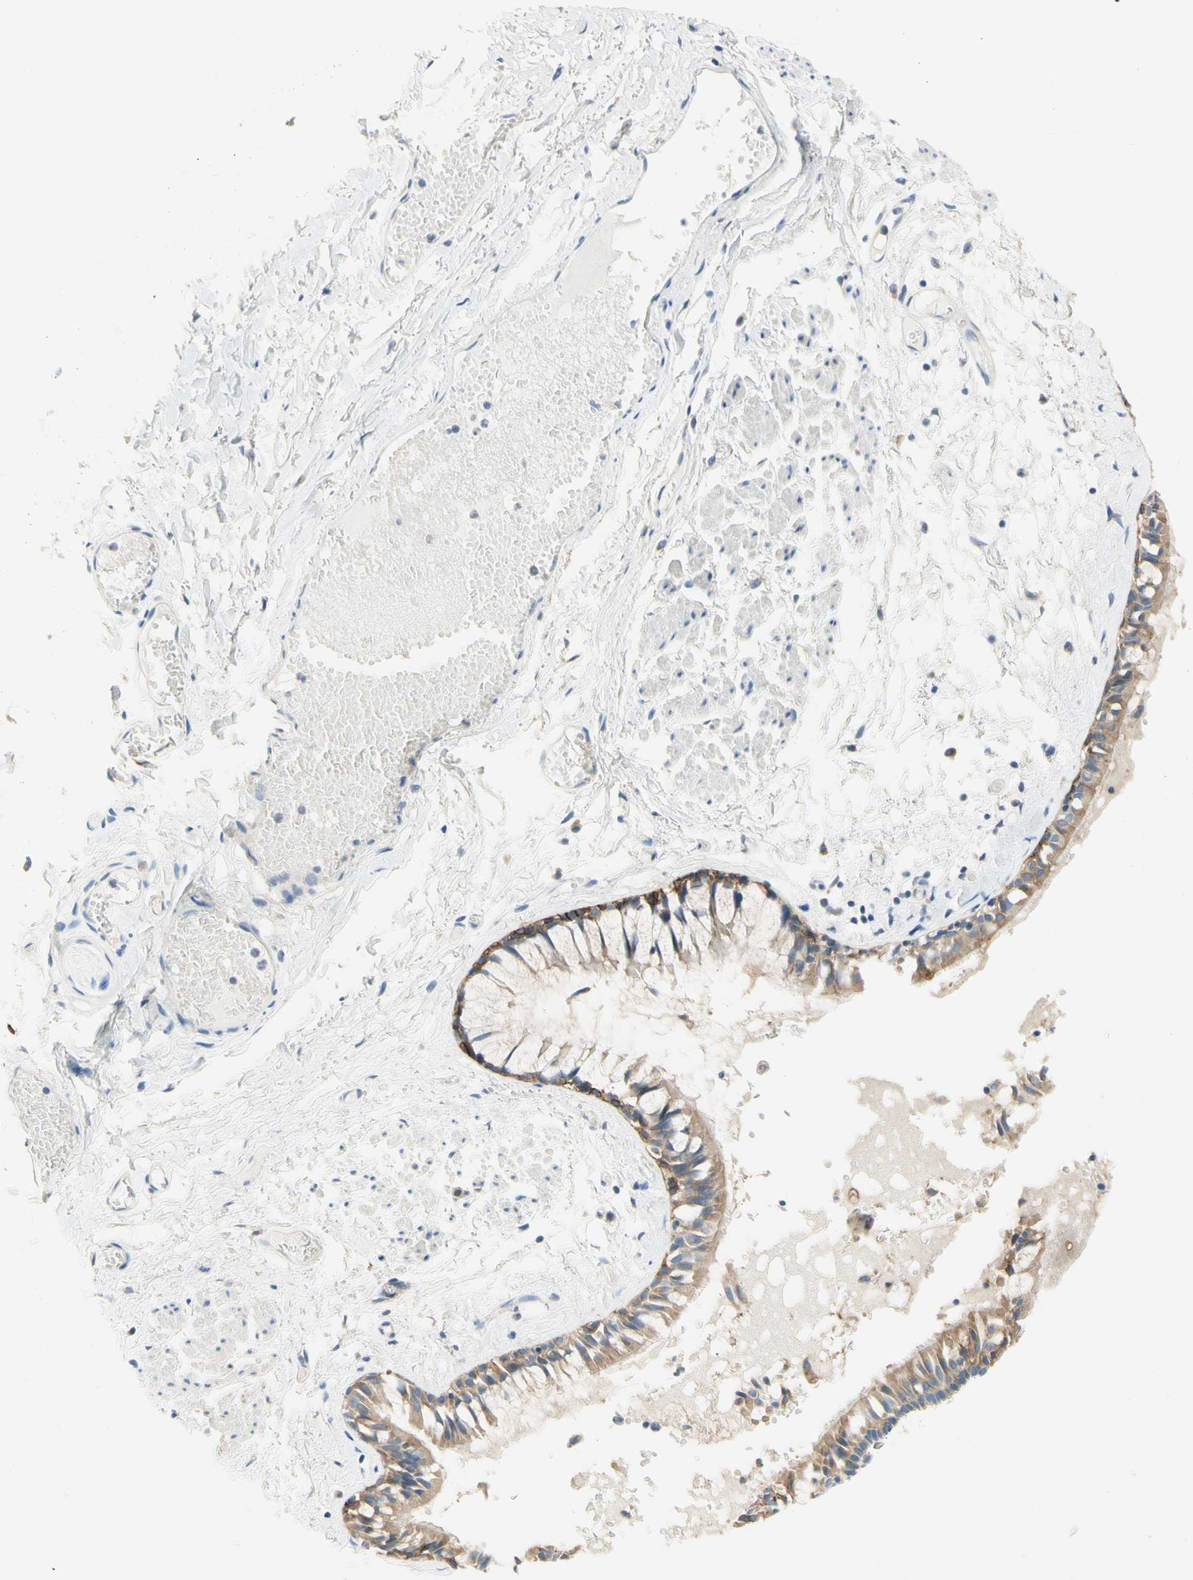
{"staining": {"intensity": "moderate", "quantity": ">75%", "location": "none"}, "tissue": "bronchus", "cell_type": "Respiratory epithelial cells", "image_type": "normal", "snomed": [{"axis": "morphology", "description": "Normal tissue, NOS"}, {"axis": "morphology", "description": "Inflammation, NOS"}, {"axis": "topography", "description": "Cartilage tissue"}, {"axis": "topography", "description": "Lung"}], "caption": "The histopathology image shows staining of normal bronchus, revealing moderate None protein positivity (brown color) within respiratory epithelial cells. Immunohistochemistry stains the protein of interest in brown and the nuclei are stained blue.", "gene": "F3", "patient": {"sex": "male", "age": 71}}